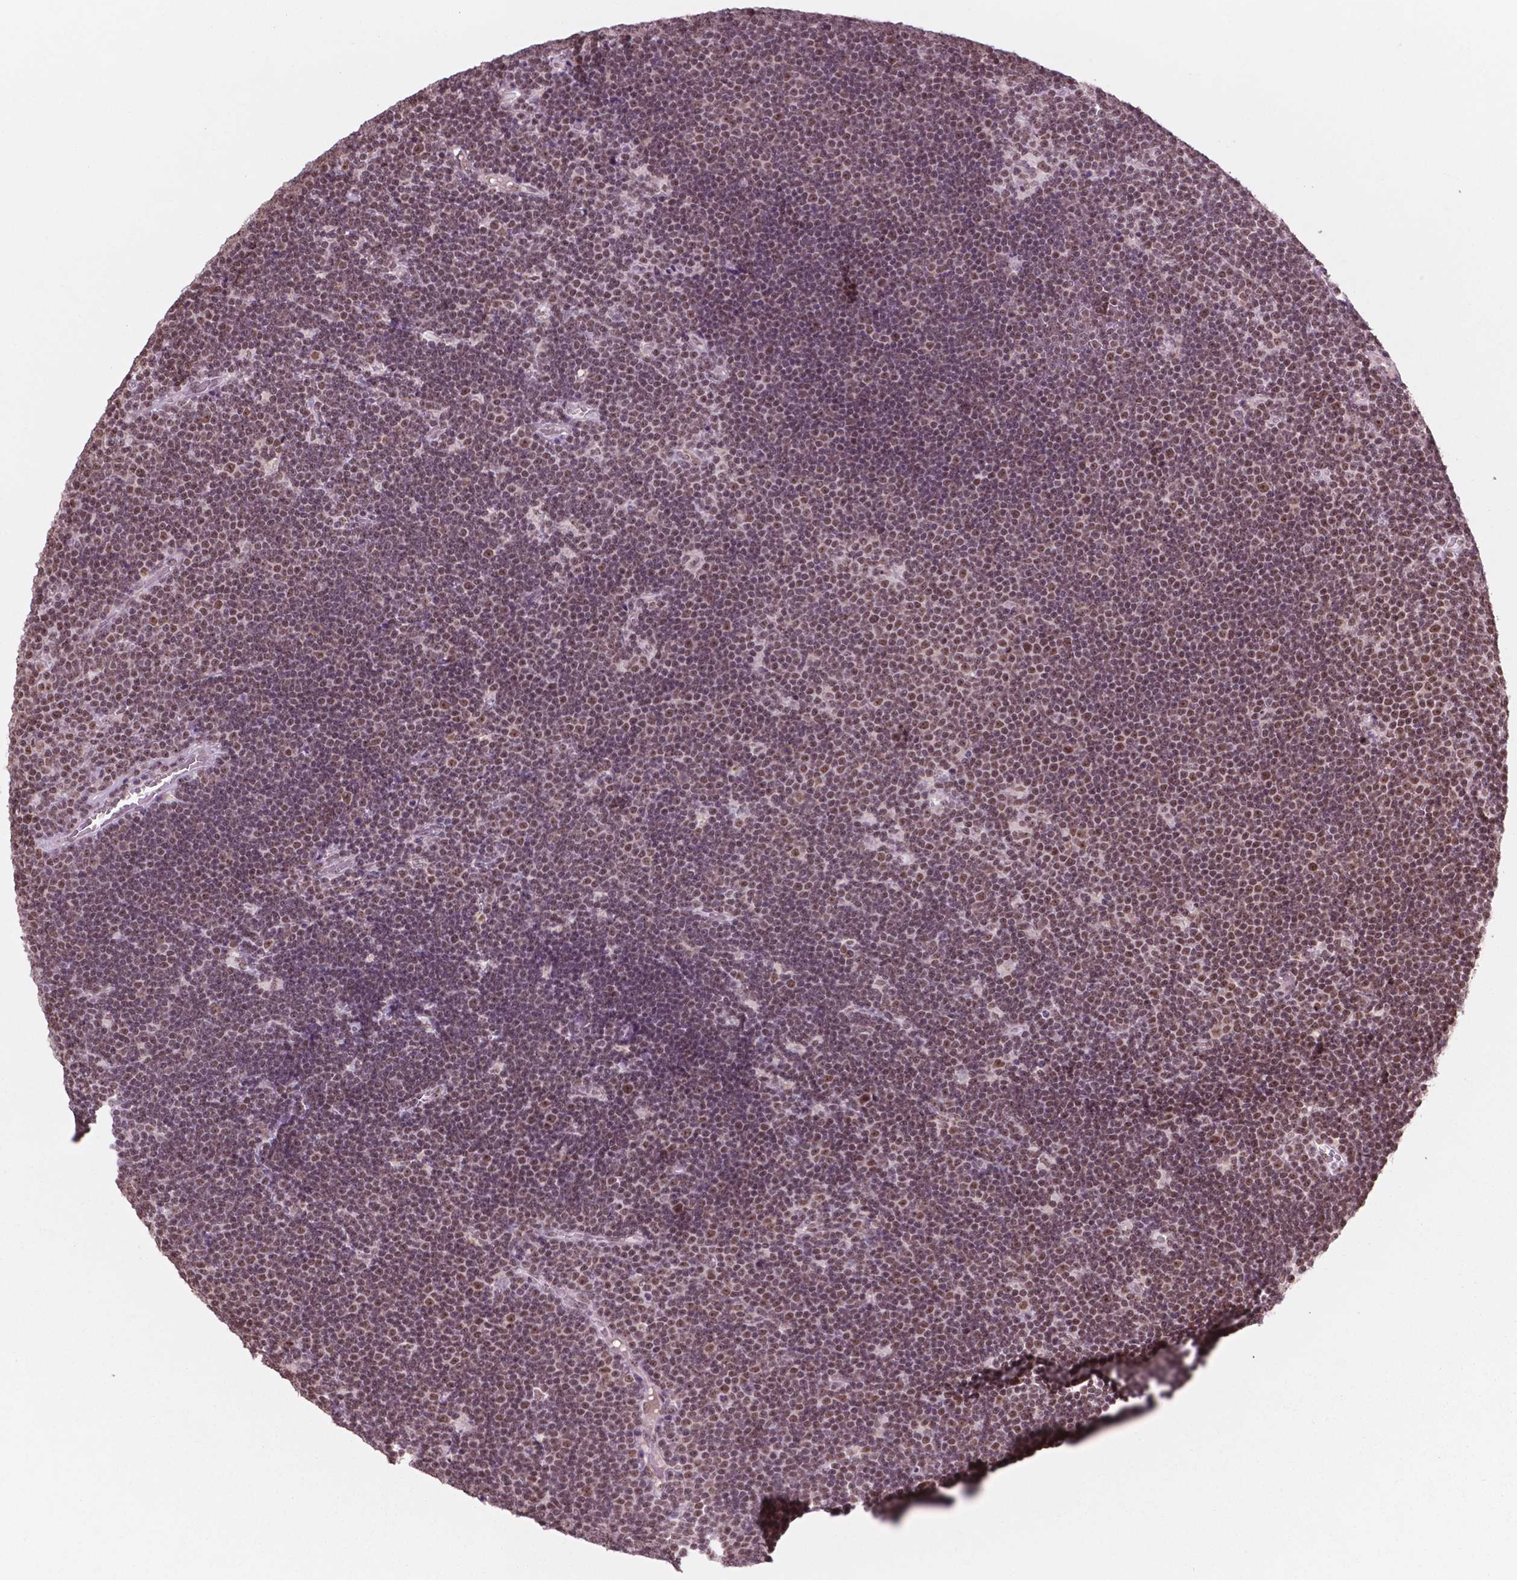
{"staining": {"intensity": "moderate", "quantity": ">75%", "location": "nuclear"}, "tissue": "lymphoma", "cell_type": "Tumor cells", "image_type": "cancer", "snomed": [{"axis": "morphology", "description": "Malignant lymphoma, non-Hodgkin's type, Low grade"}, {"axis": "topography", "description": "Brain"}], "caption": "Protein expression analysis of low-grade malignant lymphoma, non-Hodgkin's type shows moderate nuclear expression in about >75% of tumor cells.", "gene": "POLR2E", "patient": {"sex": "female", "age": 66}}